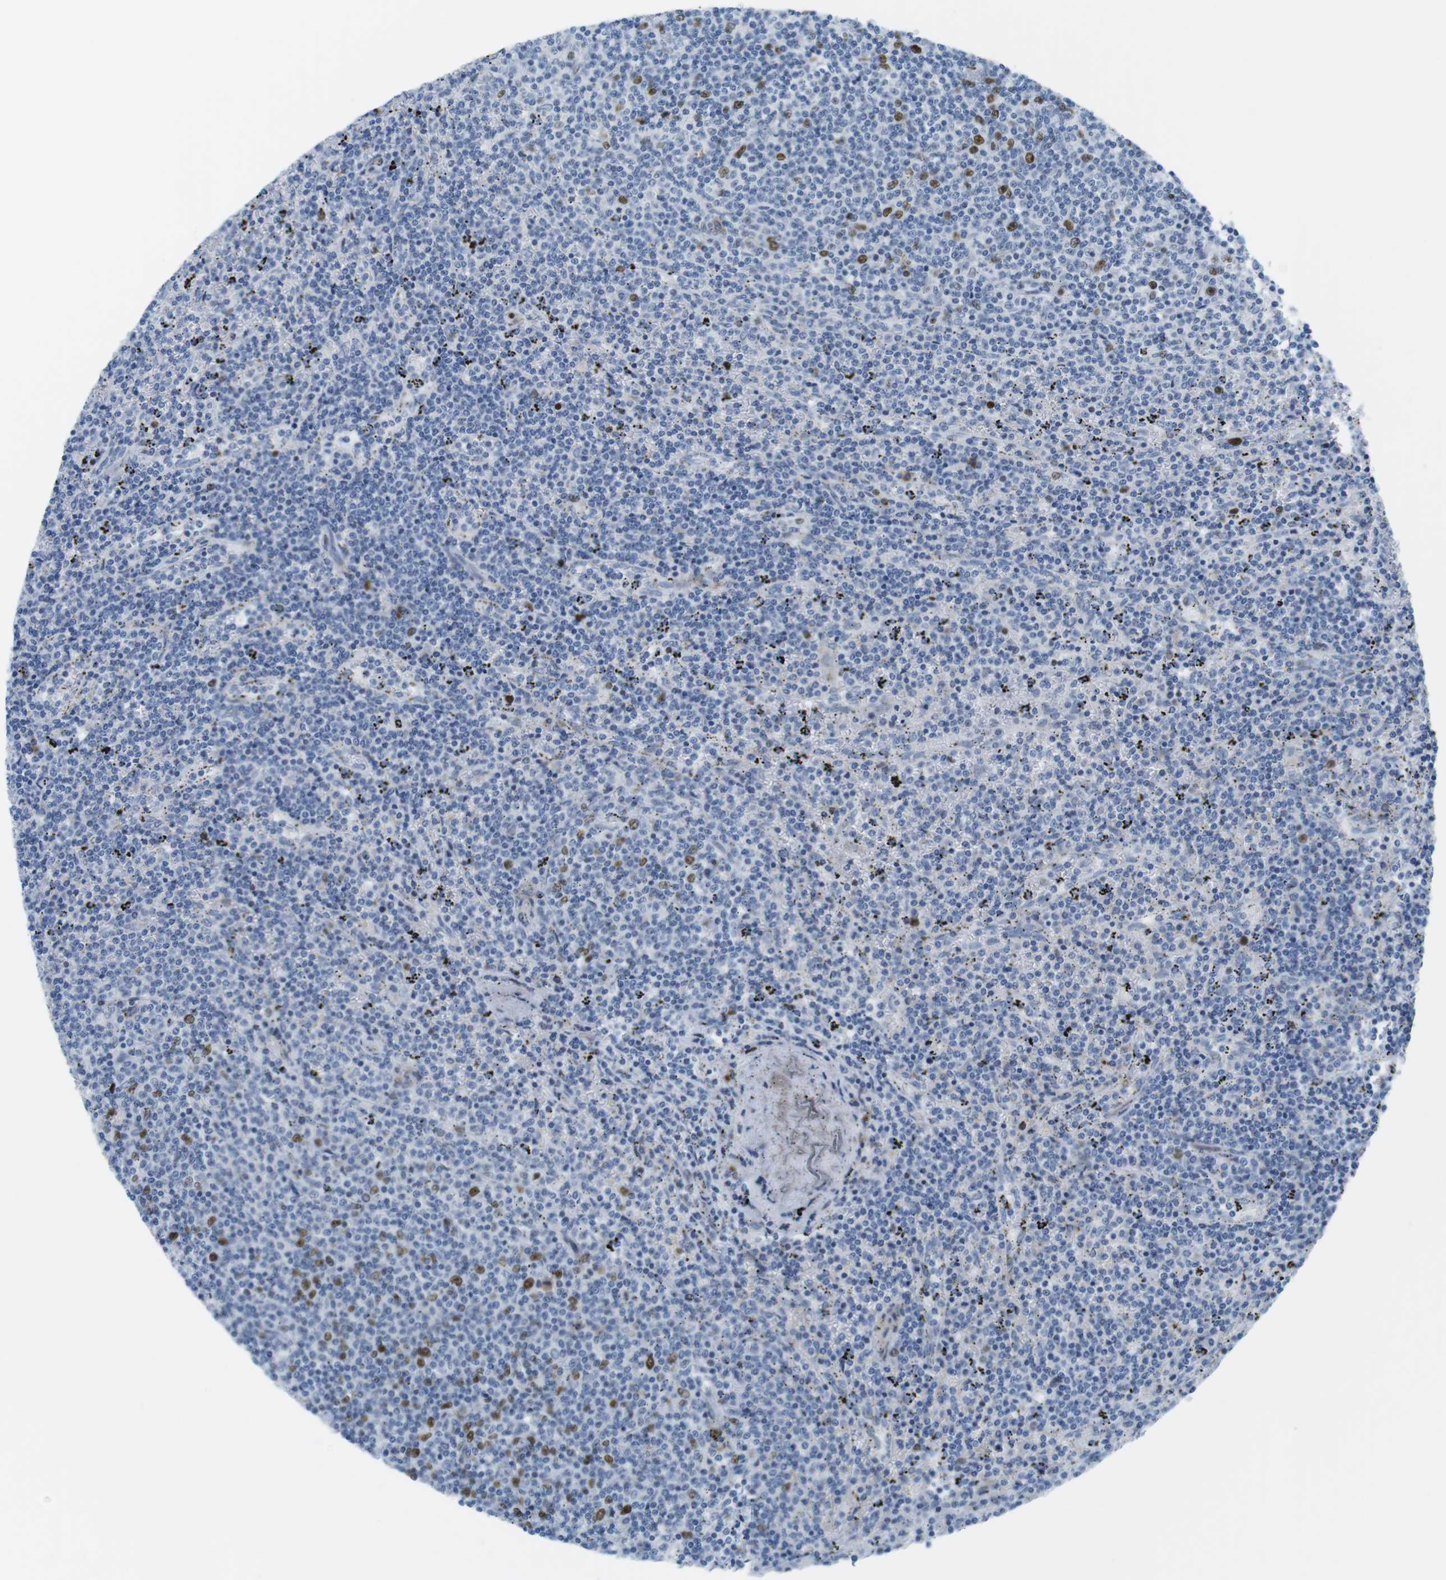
{"staining": {"intensity": "strong", "quantity": "<25%", "location": "nuclear"}, "tissue": "lymphoma", "cell_type": "Tumor cells", "image_type": "cancer", "snomed": [{"axis": "morphology", "description": "Malignant lymphoma, non-Hodgkin's type, Low grade"}, {"axis": "topography", "description": "Spleen"}], "caption": "DAB immunohistochemical staining of malignant lymphoma, non-Hodgkin's type (low-grade) exhibits strong nuclear protein positivity in about <25% of tumor cells. The protein of interest is stained brown, and the nuclei are stained in blue (DAB (3,3'-diaminobenzidine) IHC with brightfield microscopy, high magnification).", "gene": "CHAF1A", "patient": {"sex": "female", "age": 50}}